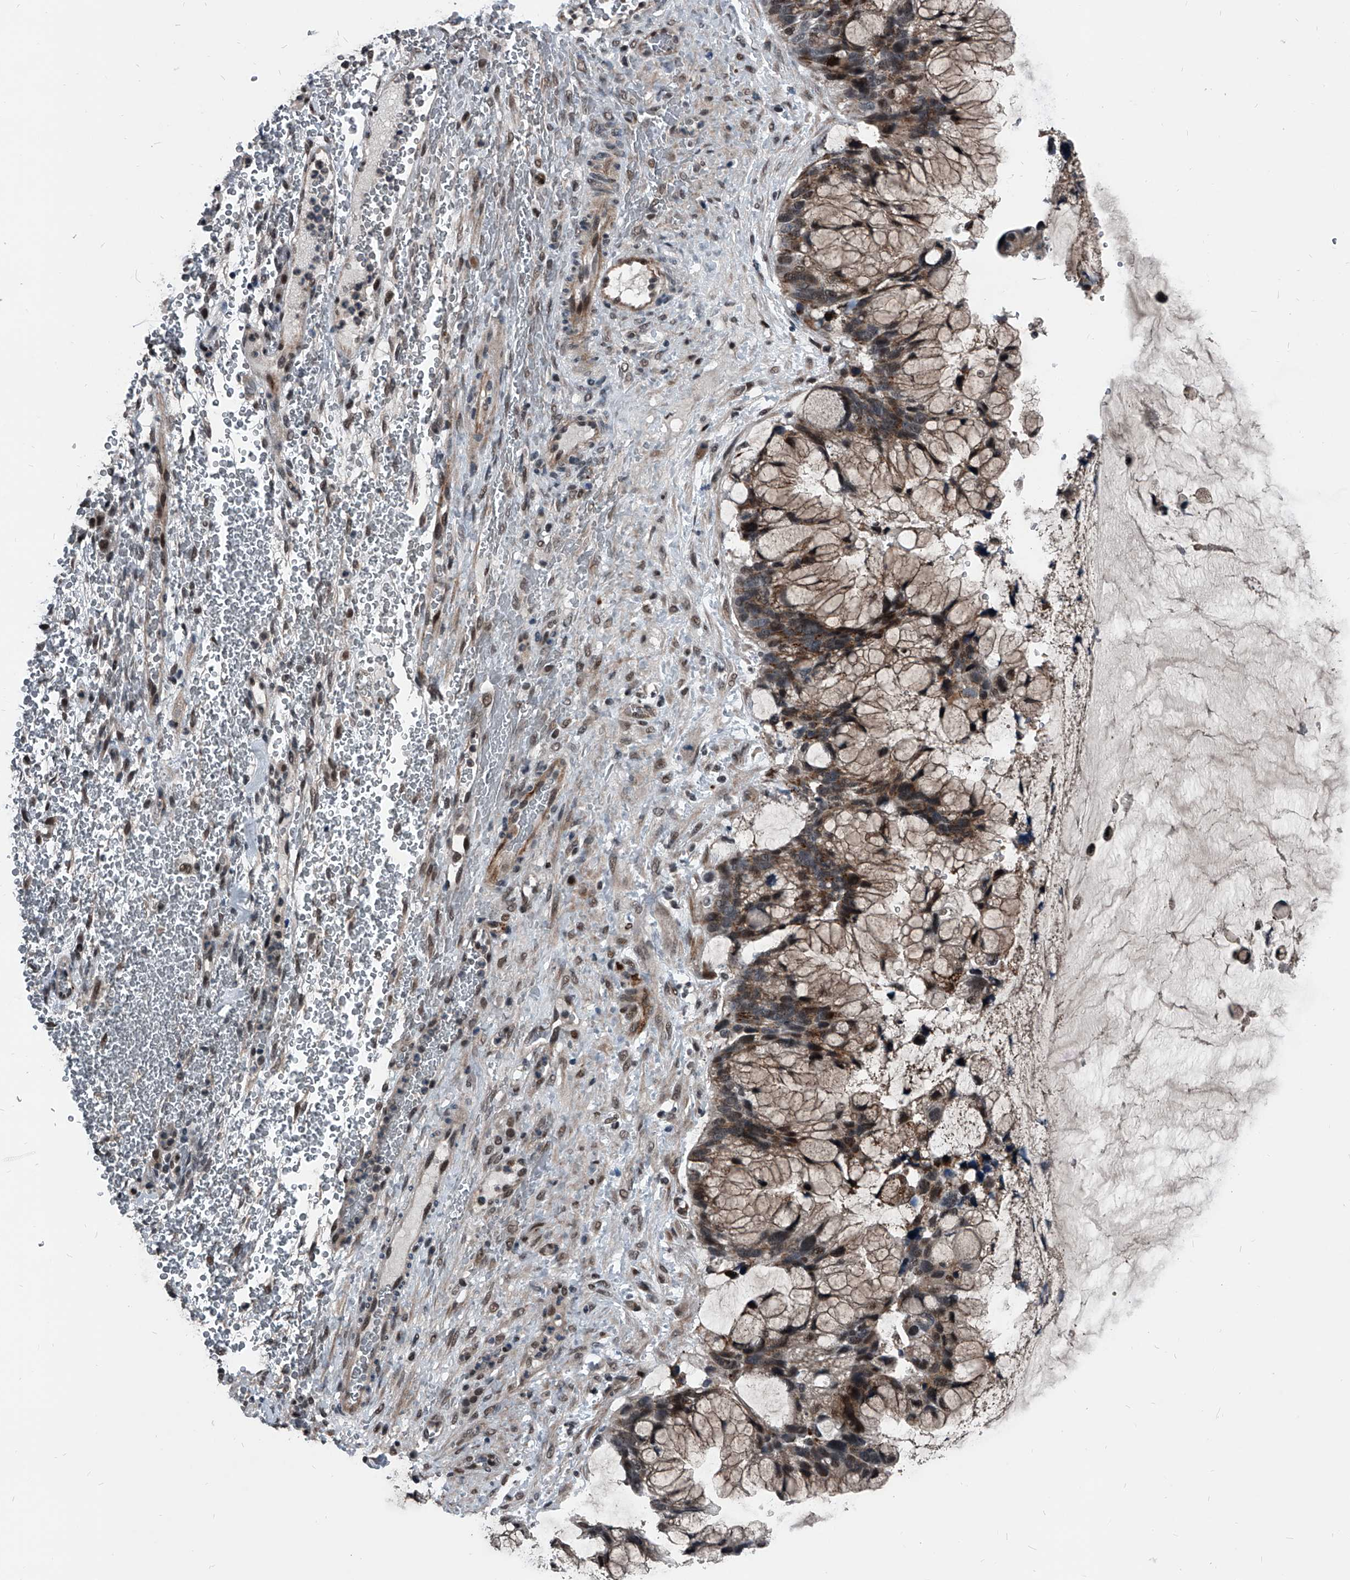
{"staining": {"intensity": "moderate", "quantity": ">75%", "location": "cytoplasmic/membranous"}, "tissue": "ovarian cancer", "cell_type": "Tumor cells", "image_type": "cancer", "snomed": [{"axis": "morphology", "description": "Cystadenocarcinoma, mucinous, NOS"}, {"axis": "topography", "description": "Ovary"}], "caption": "Approximately >75% of tumor cells in ovarian mucinous cystadenocarcinoma reveal moderate cytoplasmic/membranous protein expression as visualized by brown immunohistochemical staining.", "gene": "MEN1", "patient": {"sex": "female", "age": 37}}